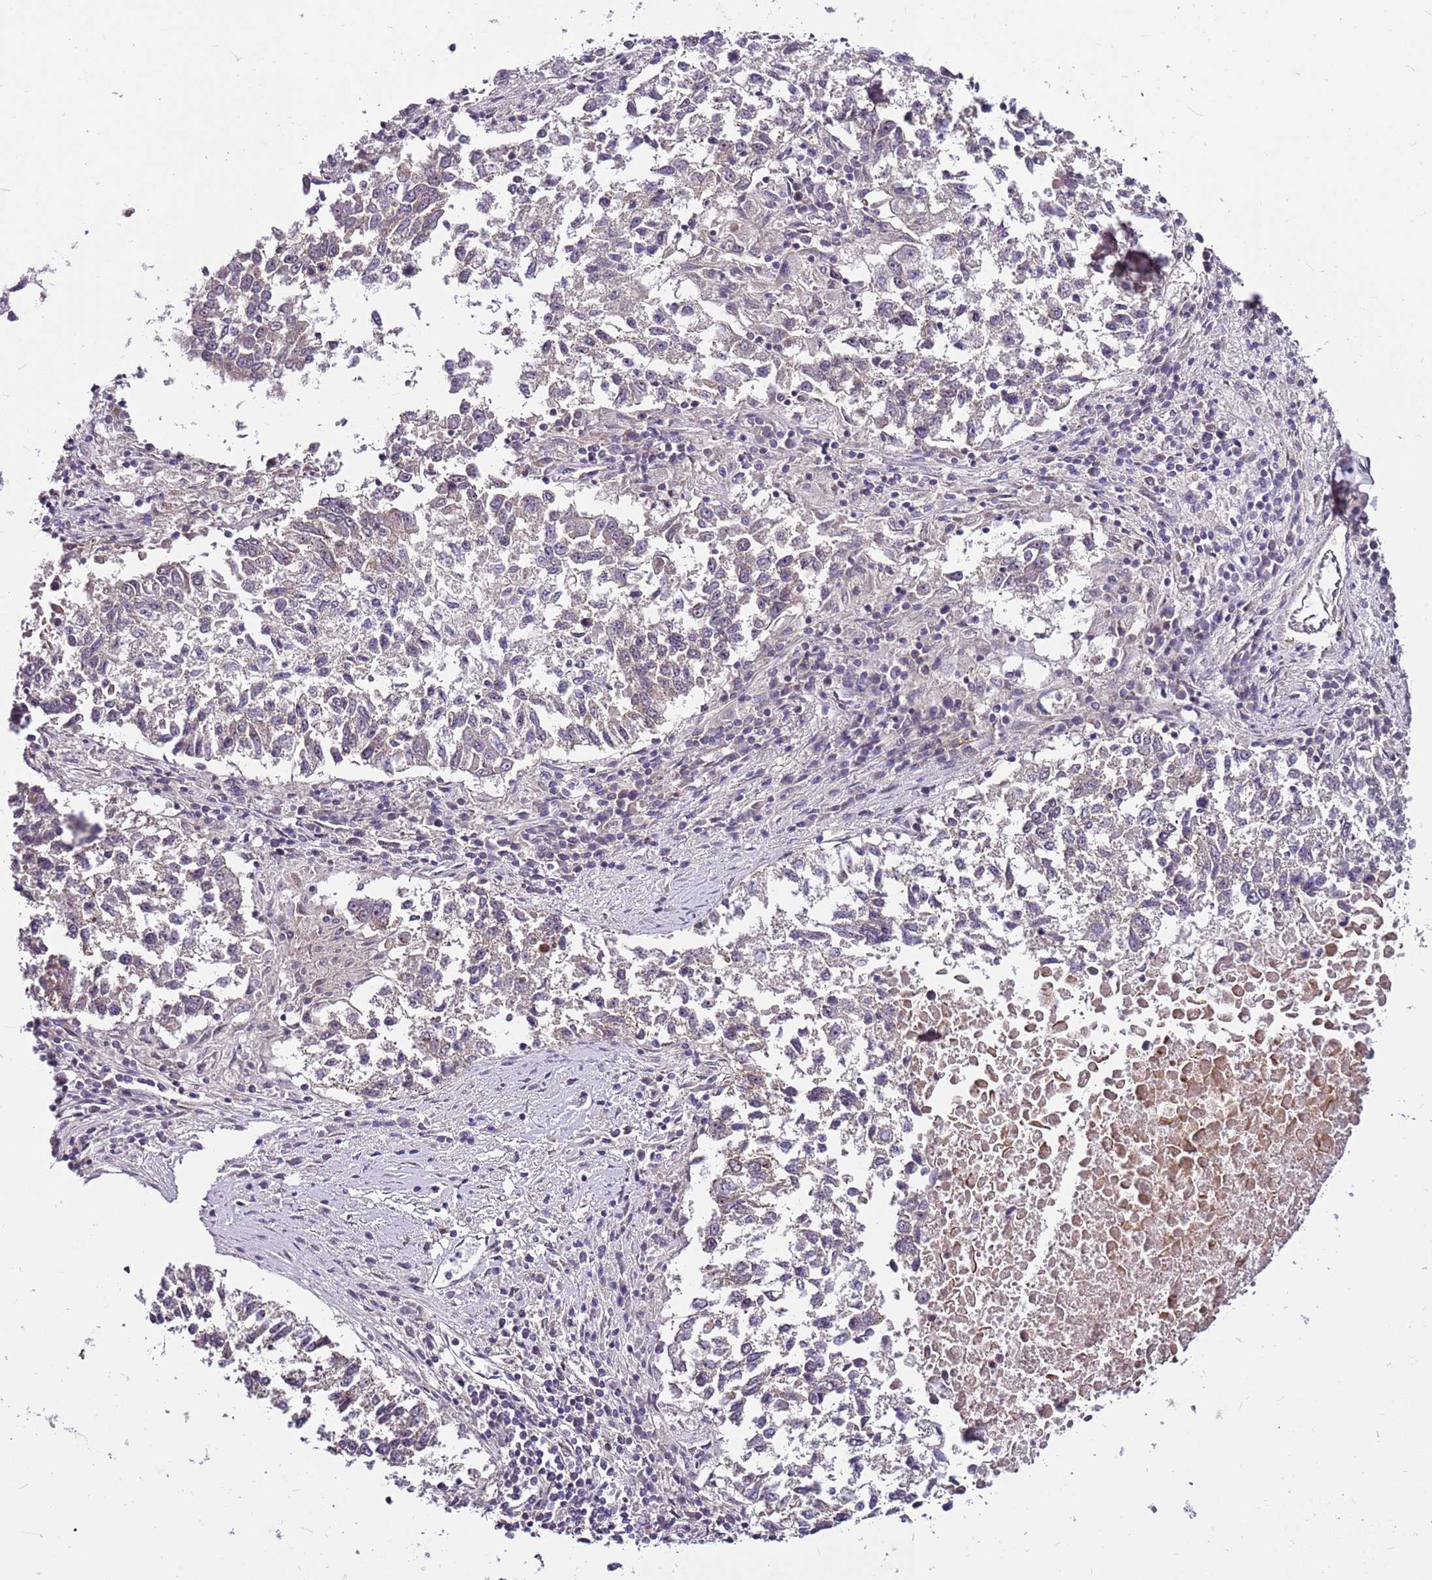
{"staining": {"intensity": "negative", "quantity": "none", "location": "none"}, "tissue": "lung cancer", "cell_type": "Tumor cells", "image_type": "cancer", "snomed": [{"axis": "morphology", "description": "Squamous cell carcinoma, NOS"}, {"axis": "topography", "description": "Lung"}], "caption": "Immunohistochemistry (IHC) photomicrograph of squamous cell carcinoma (lung) stained for a protein (brown), which reveals no expression in tumor cells.", "gene": "POLE3", "patient": {"sex": "male", "age": 73}}